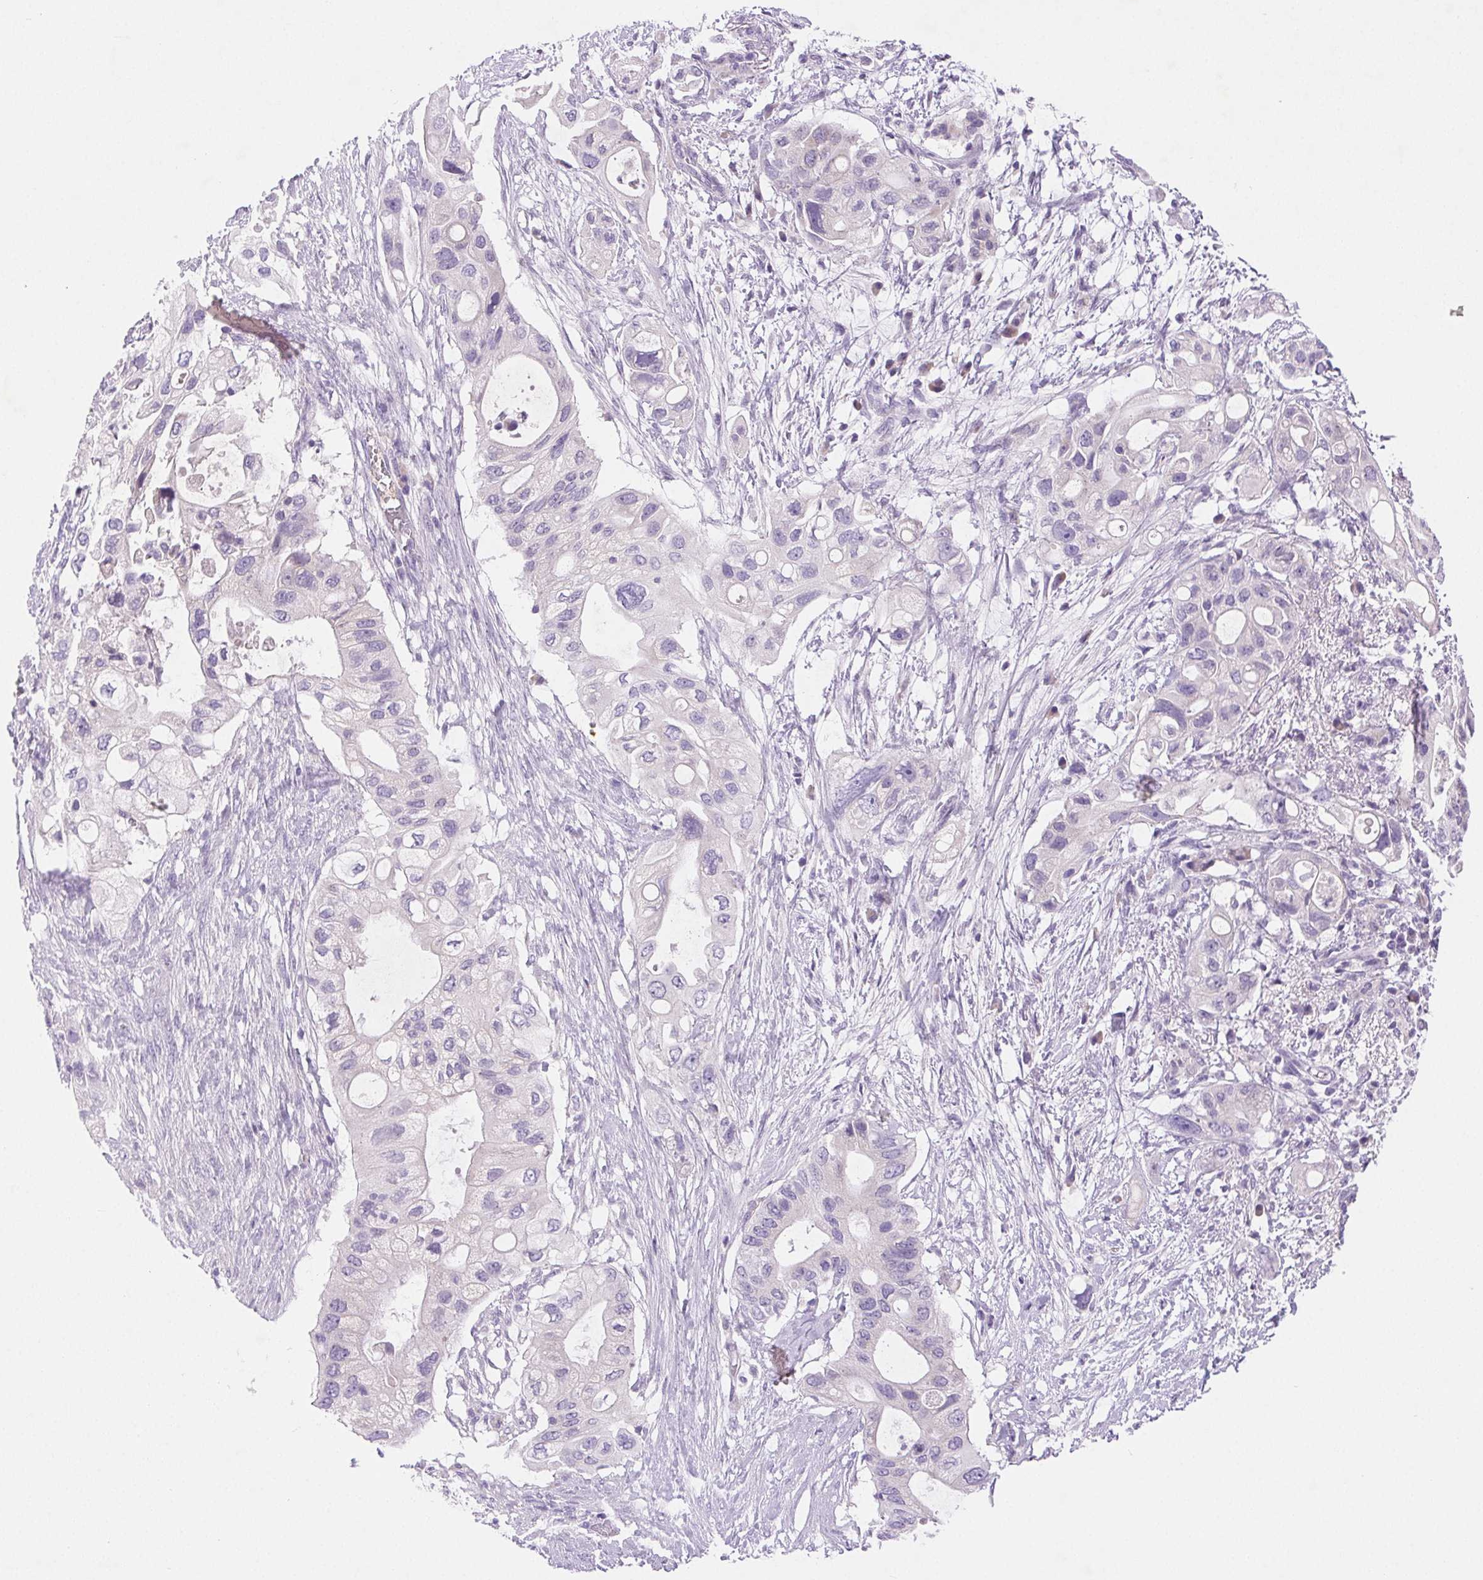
{"staining": {"intensity": "negative", "quantity": "none", "location": "none"}, "tissue": "pancreatic cancer", "cell_type": "Tumor cells", "image_type": "cancer", "snomed": [{"axis": "morphology", "description": "Adenocarcinoma, NOS"}, {"axis": "topography", "description": "Pancreas"}], "caption": "This is an immunohistochemistry micrograph of pancreatic cancer. There is no positivity in tumor cells.", "gene": "ARHGAP11B", "patient": {"sex": "female", "age": 72}}